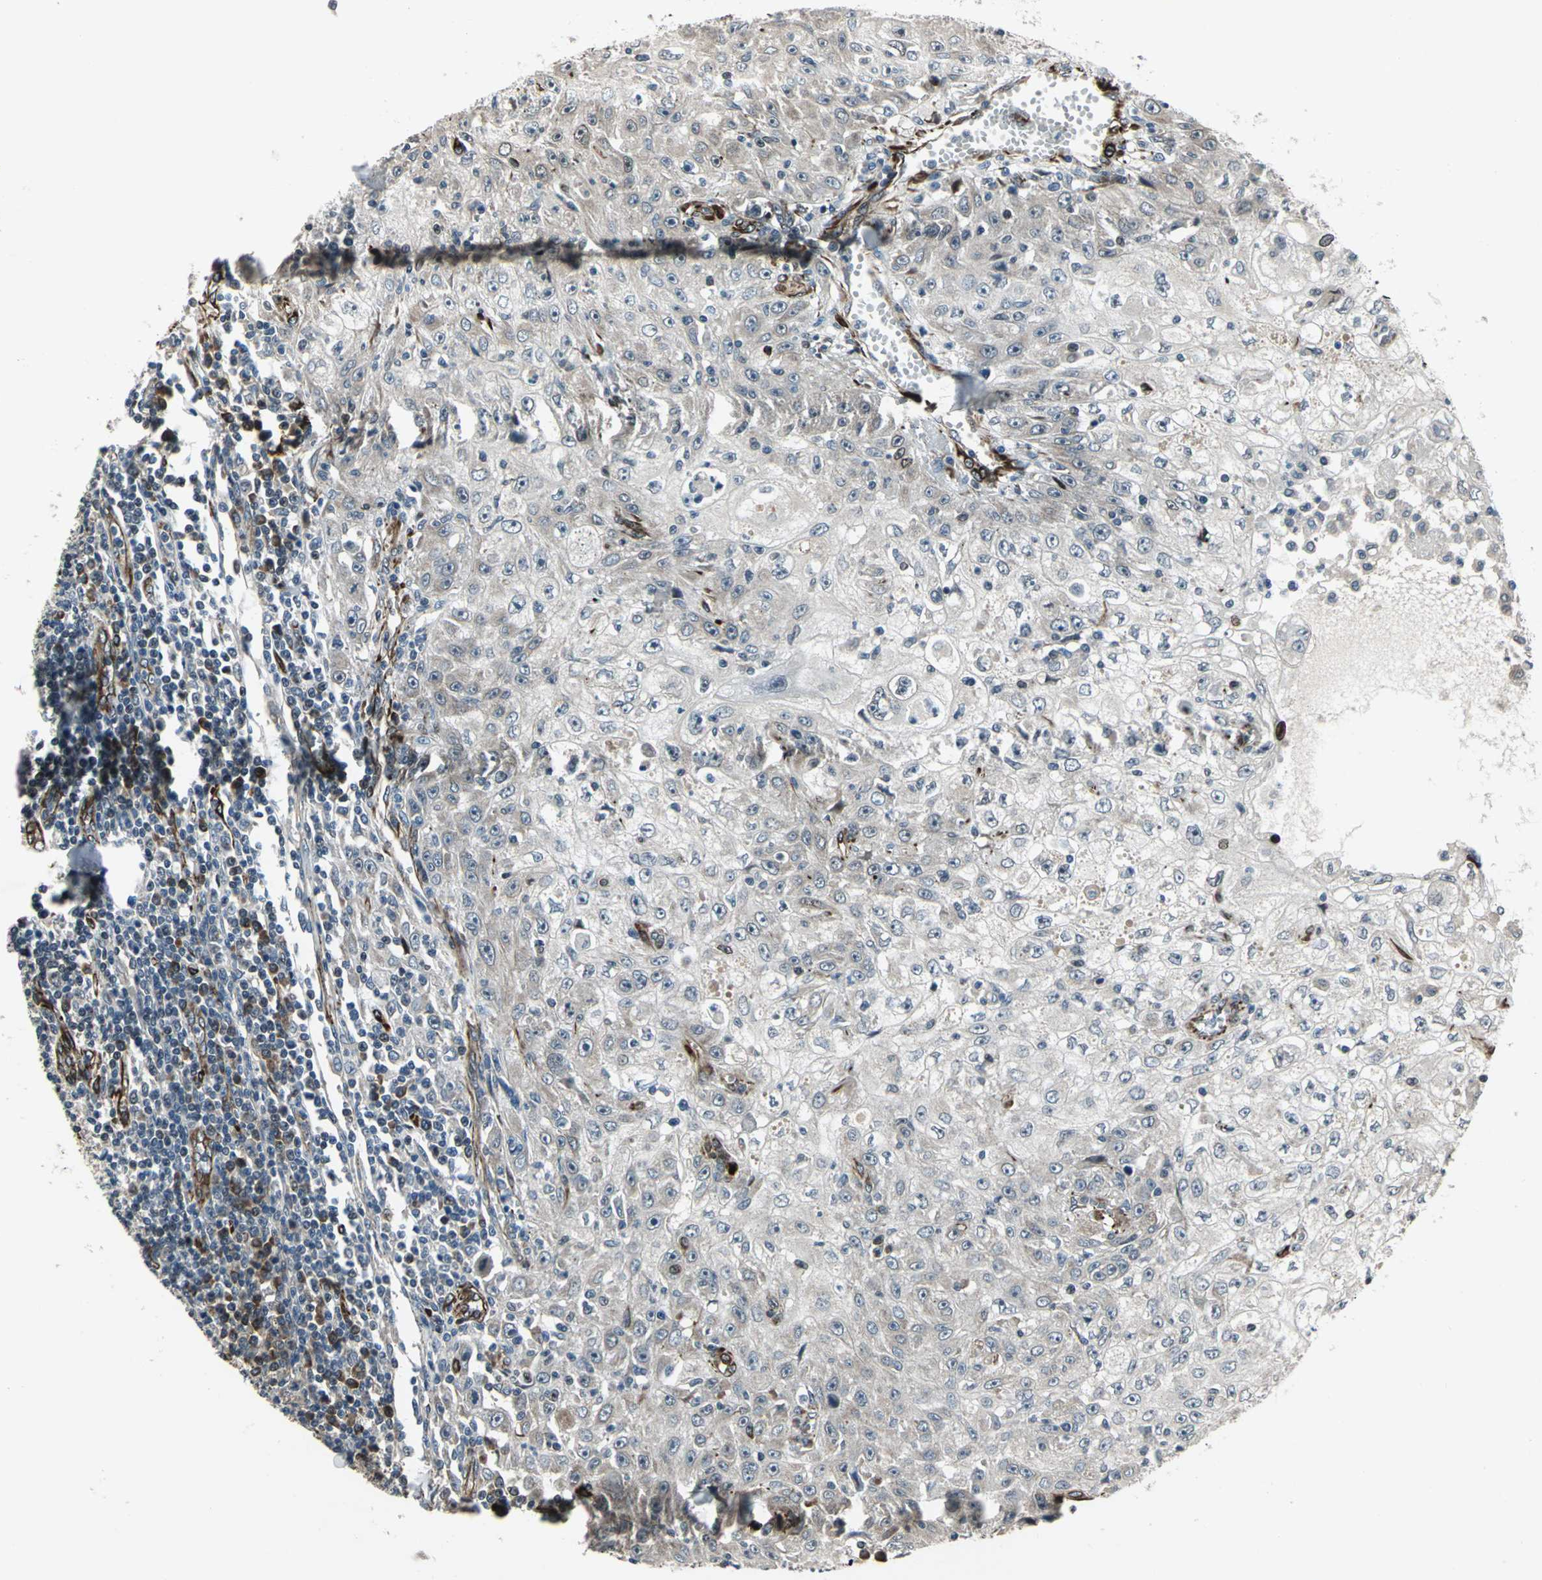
{"staining": {"intensity": "strong", "quantity": "25%-75%", "location": "cytoplasmic/membranous,nuclear"}, "tissue": "skin cancer", "cell_type": "Tumor cells", "image_type": "cancer", "snomed": [{"axis": "morphology", "description": "Squamous cell carcinoma, NOS"}, {"axis": "topography", "description": "Skin"}], "caption": "A micrograph of skin squamous cell carcinoma stained for a protein shows strong cytoplasmic/membranous and nuclear brown staining in tumor cells.", "gene": "EXD2", "patient": {"sex": "male", "age": 75}}